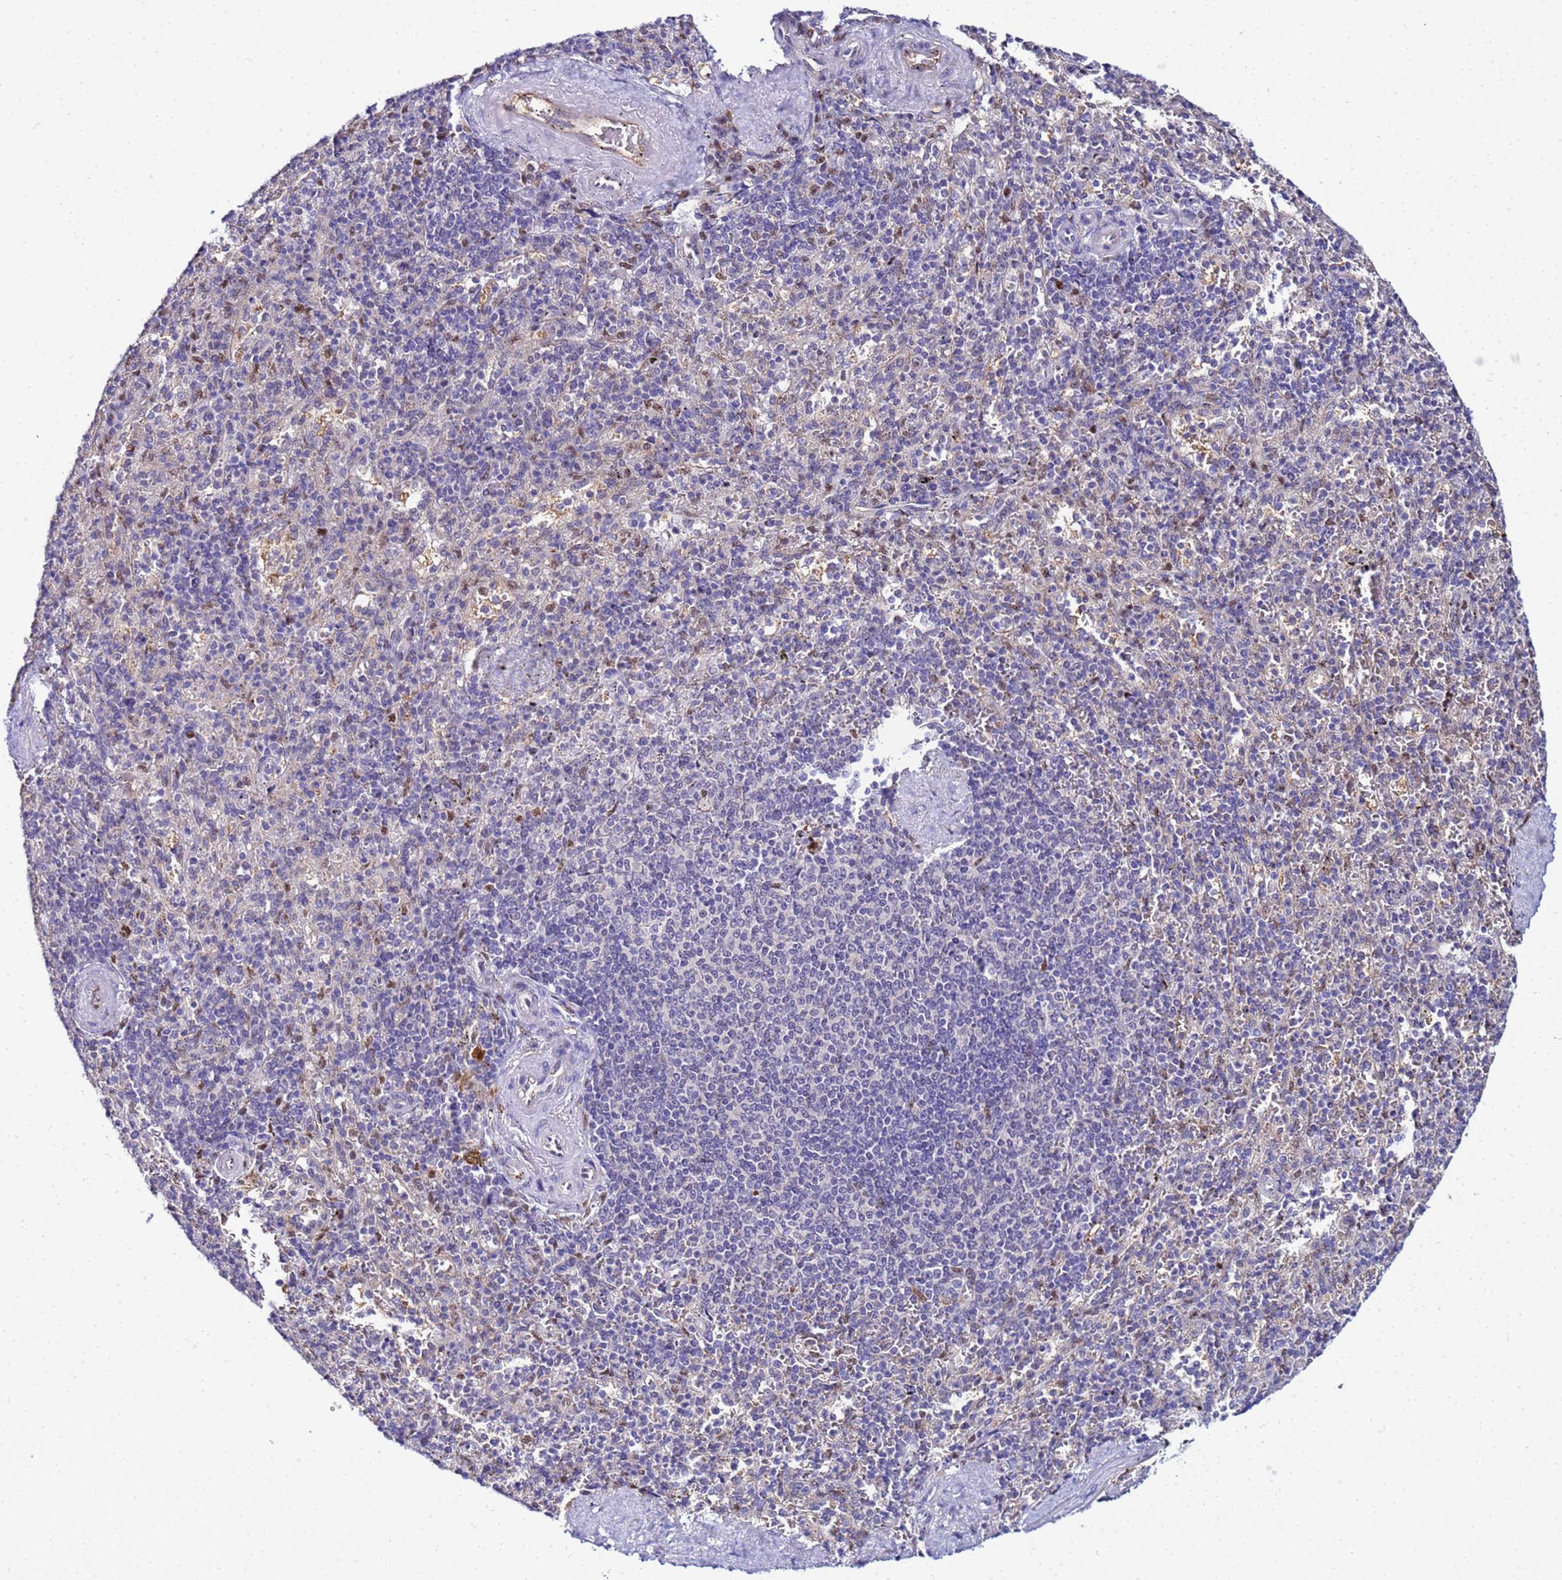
{"staining": {"intensity": "negative", "quantity": "none", "location": "none"}, "tissue": "spleen", "cell_type": "Cells in red pulp", "image_type": "normal", "snomed": [{"axis": "morphology", "description": "Normal tissue, NOS"}, {"axis": "topography", "description": "Spleen"}], "caption": "IHC histopathology image of normal spleen: spleen stained with DAB exhibits no significant protein expression in cells in red pulp.", "gene": "SLC25A37", "patient": {"sex": "male", "age": 82}}